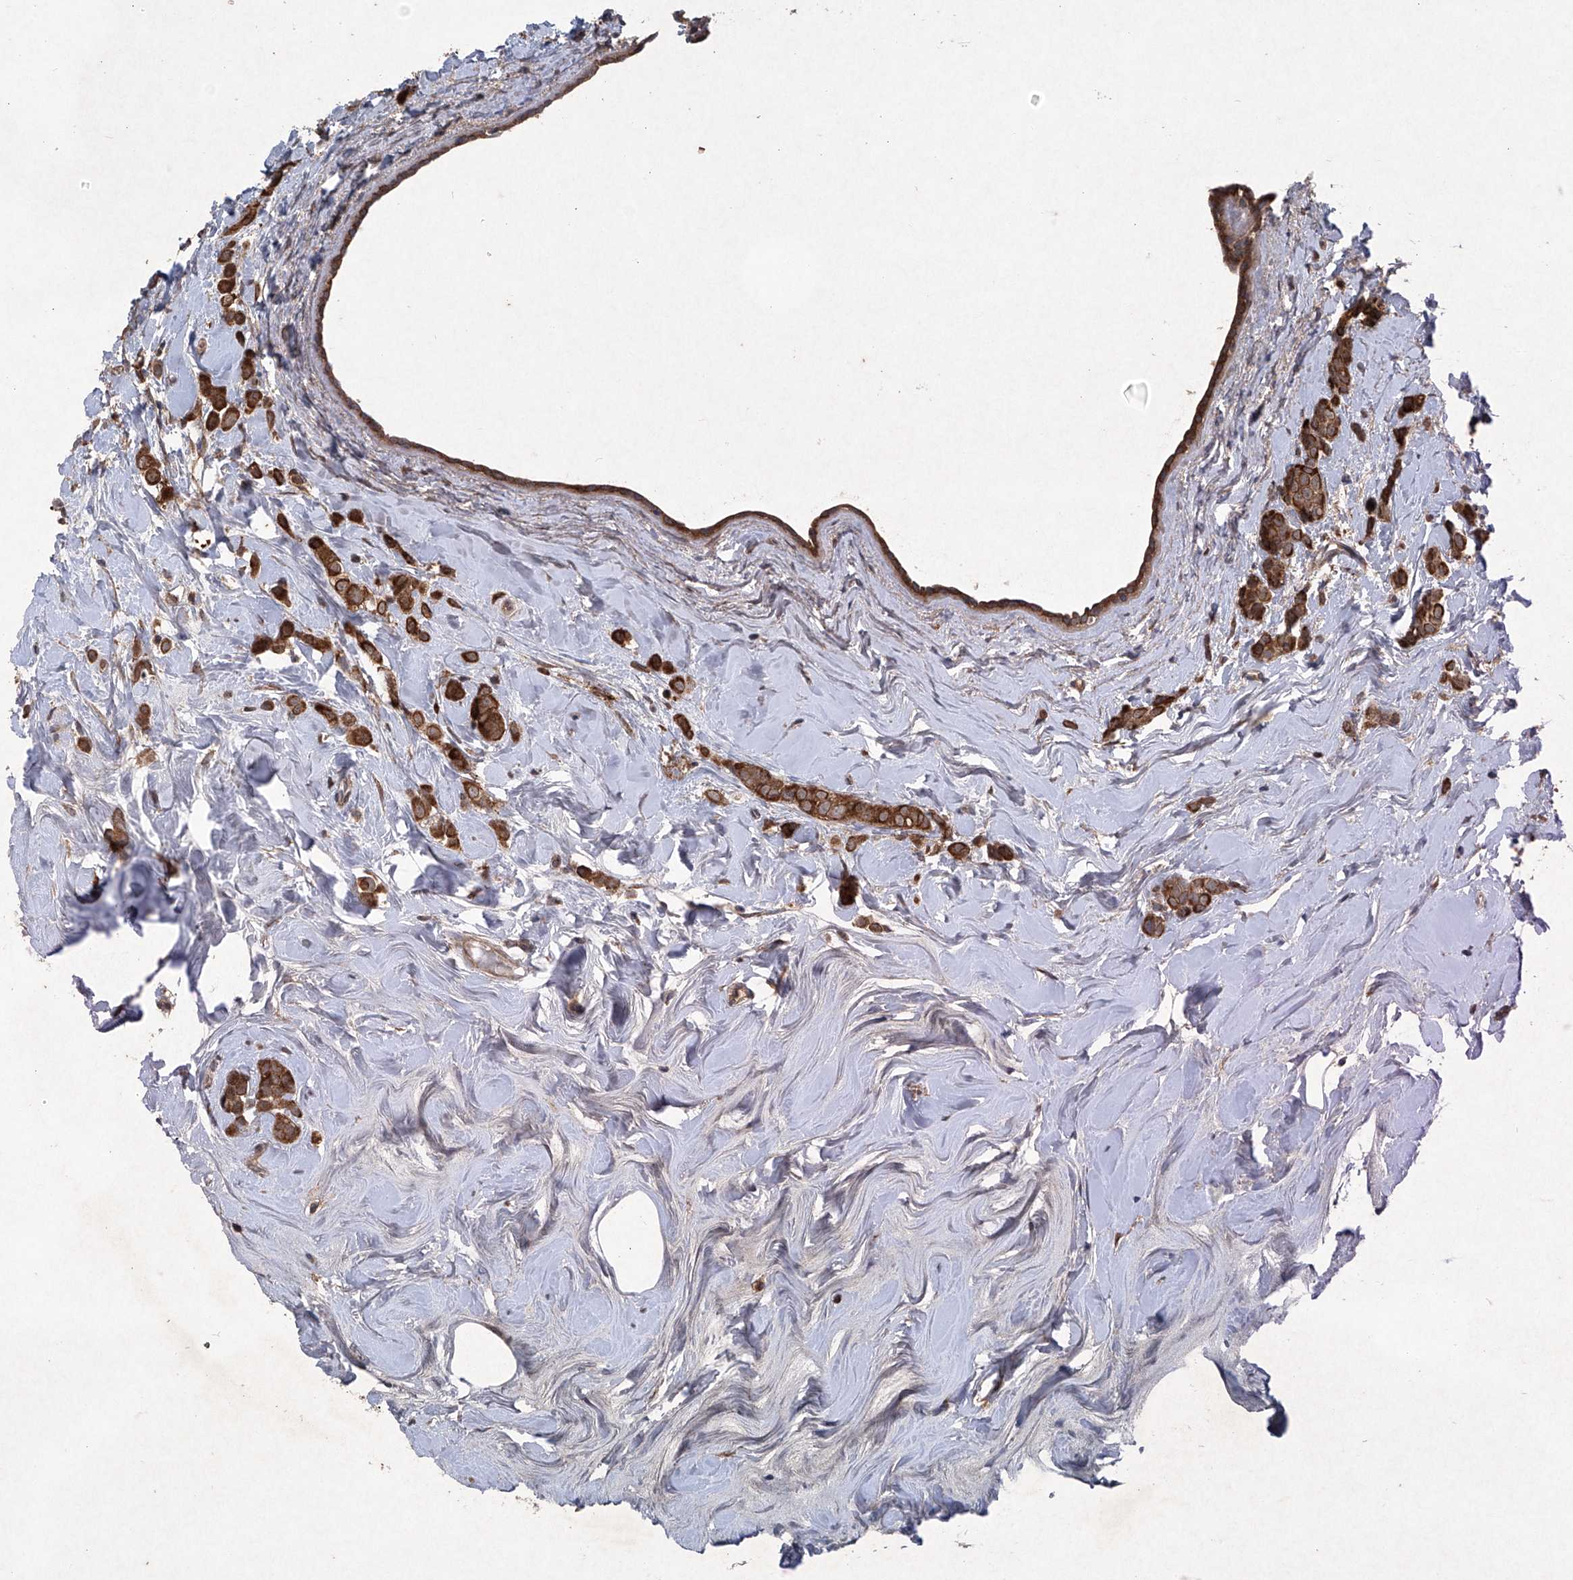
{"staining": {"intensity": "strong", "quantity": ">75%", "location": "cytoplasmic/membranous"}, "tissue": "breast cancer", "cell_type": "Tumor cells", "image_type": "cancer", "snomed": [{"axis": "morphology", "description": "Lobular carcinoma"}, {"axis": "topography", "description": "Breast"}], "caption": "This is a micrograph of immunohistochemistry staining of lobular carcinoma (breast), which shows strong staining in the cytoplasmic/membranous of tumor cells.", "gene": "SUMF2", "patient": {"sex": "female", "age": 47}}